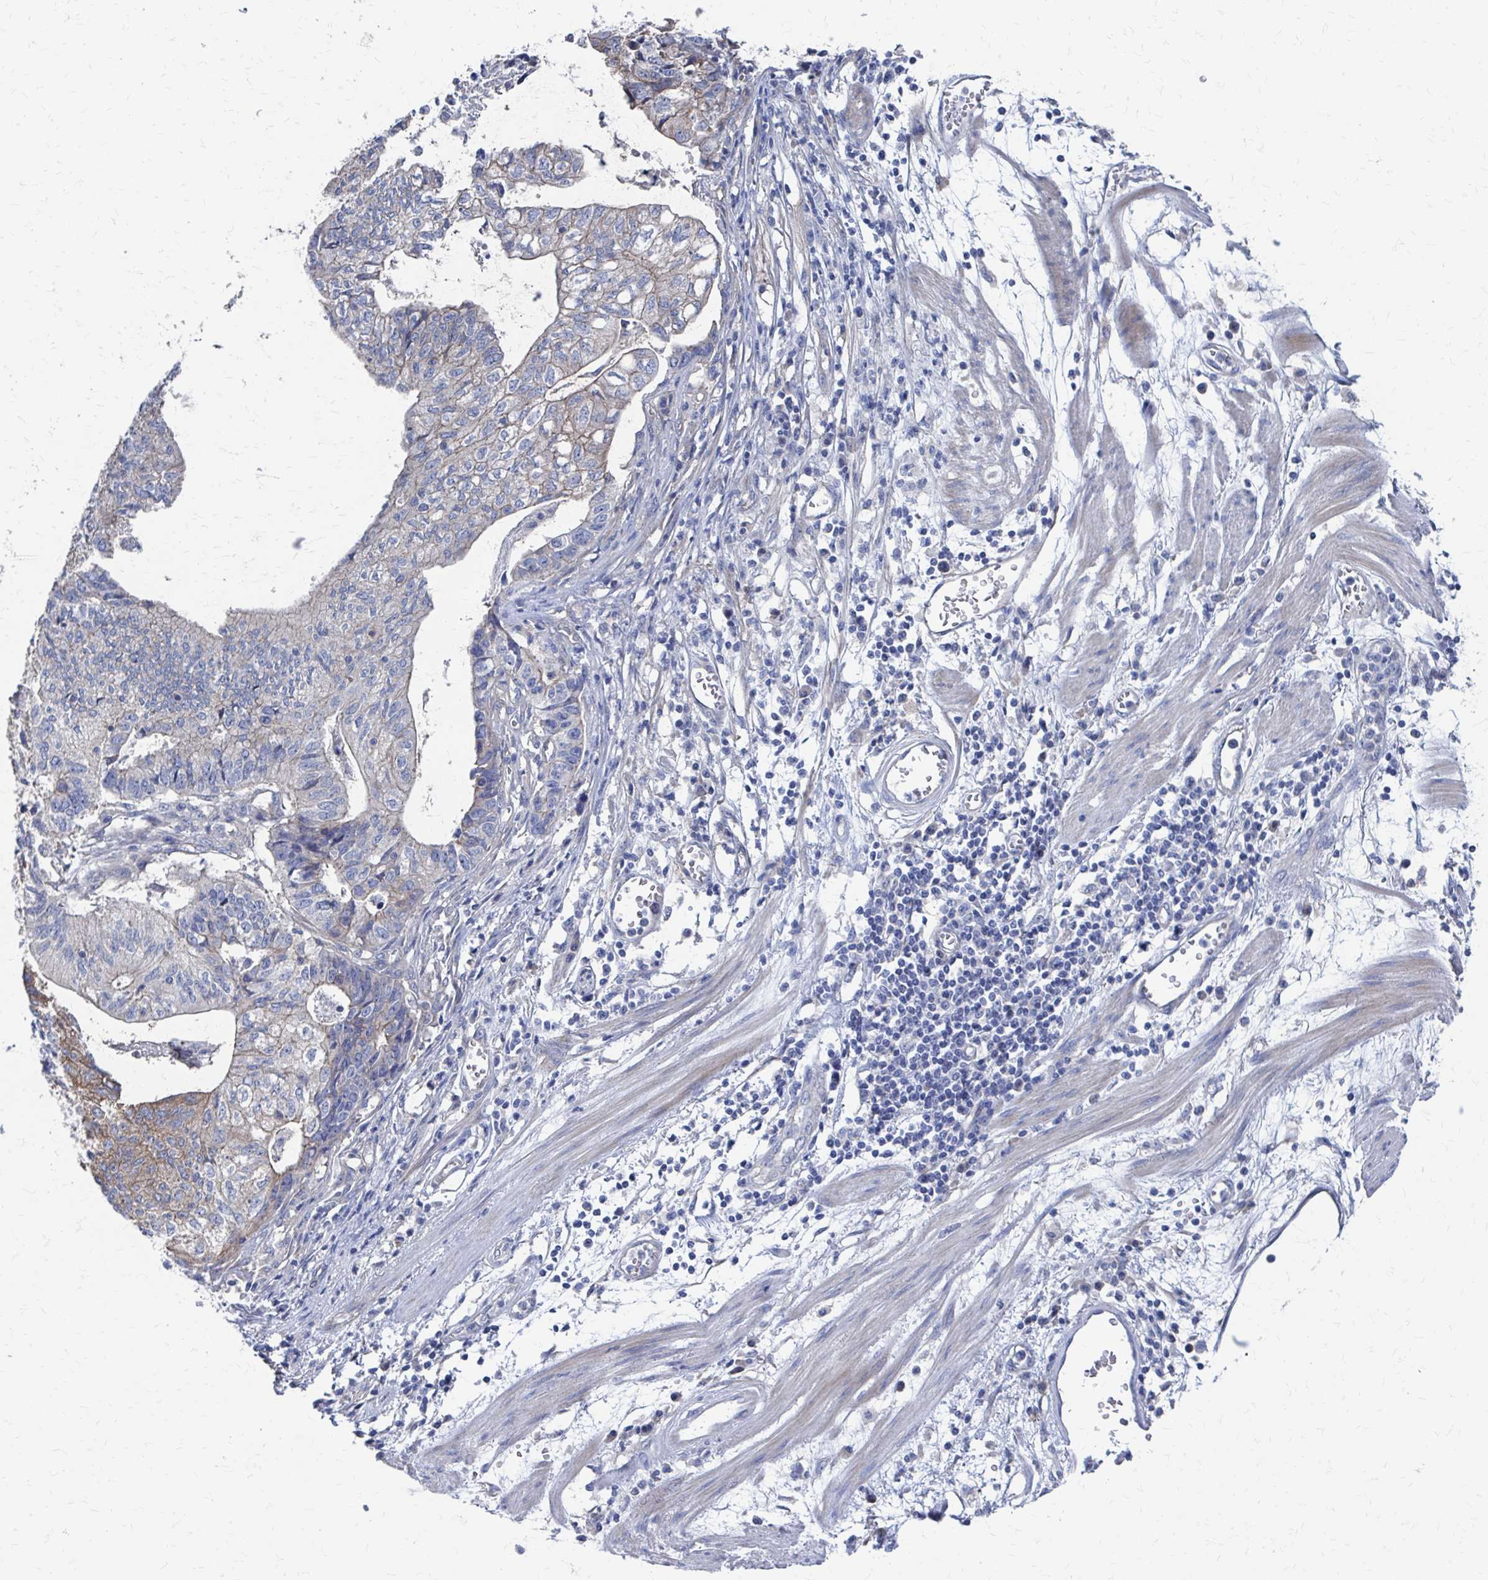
{"staining": {"intensity": "negative", "quantity": "none", "location": "none"}, "tissue": "stomach cancer", "cell_type": "Tumor cells", "image_type": "cancer", "snomed": [{"axis": "morphology", "description": "Adenocarcinoma, NOS"}, {"axis": "topography", "description": "Stomach, upper"}], "caption": "The immunohistochemistry photomicrograph has no significant positivity in tumor cells of stomach adenocarcinoma tissue.", "gene": "PLEKHG7", "patient": {"sex": "female", "age": 67}}